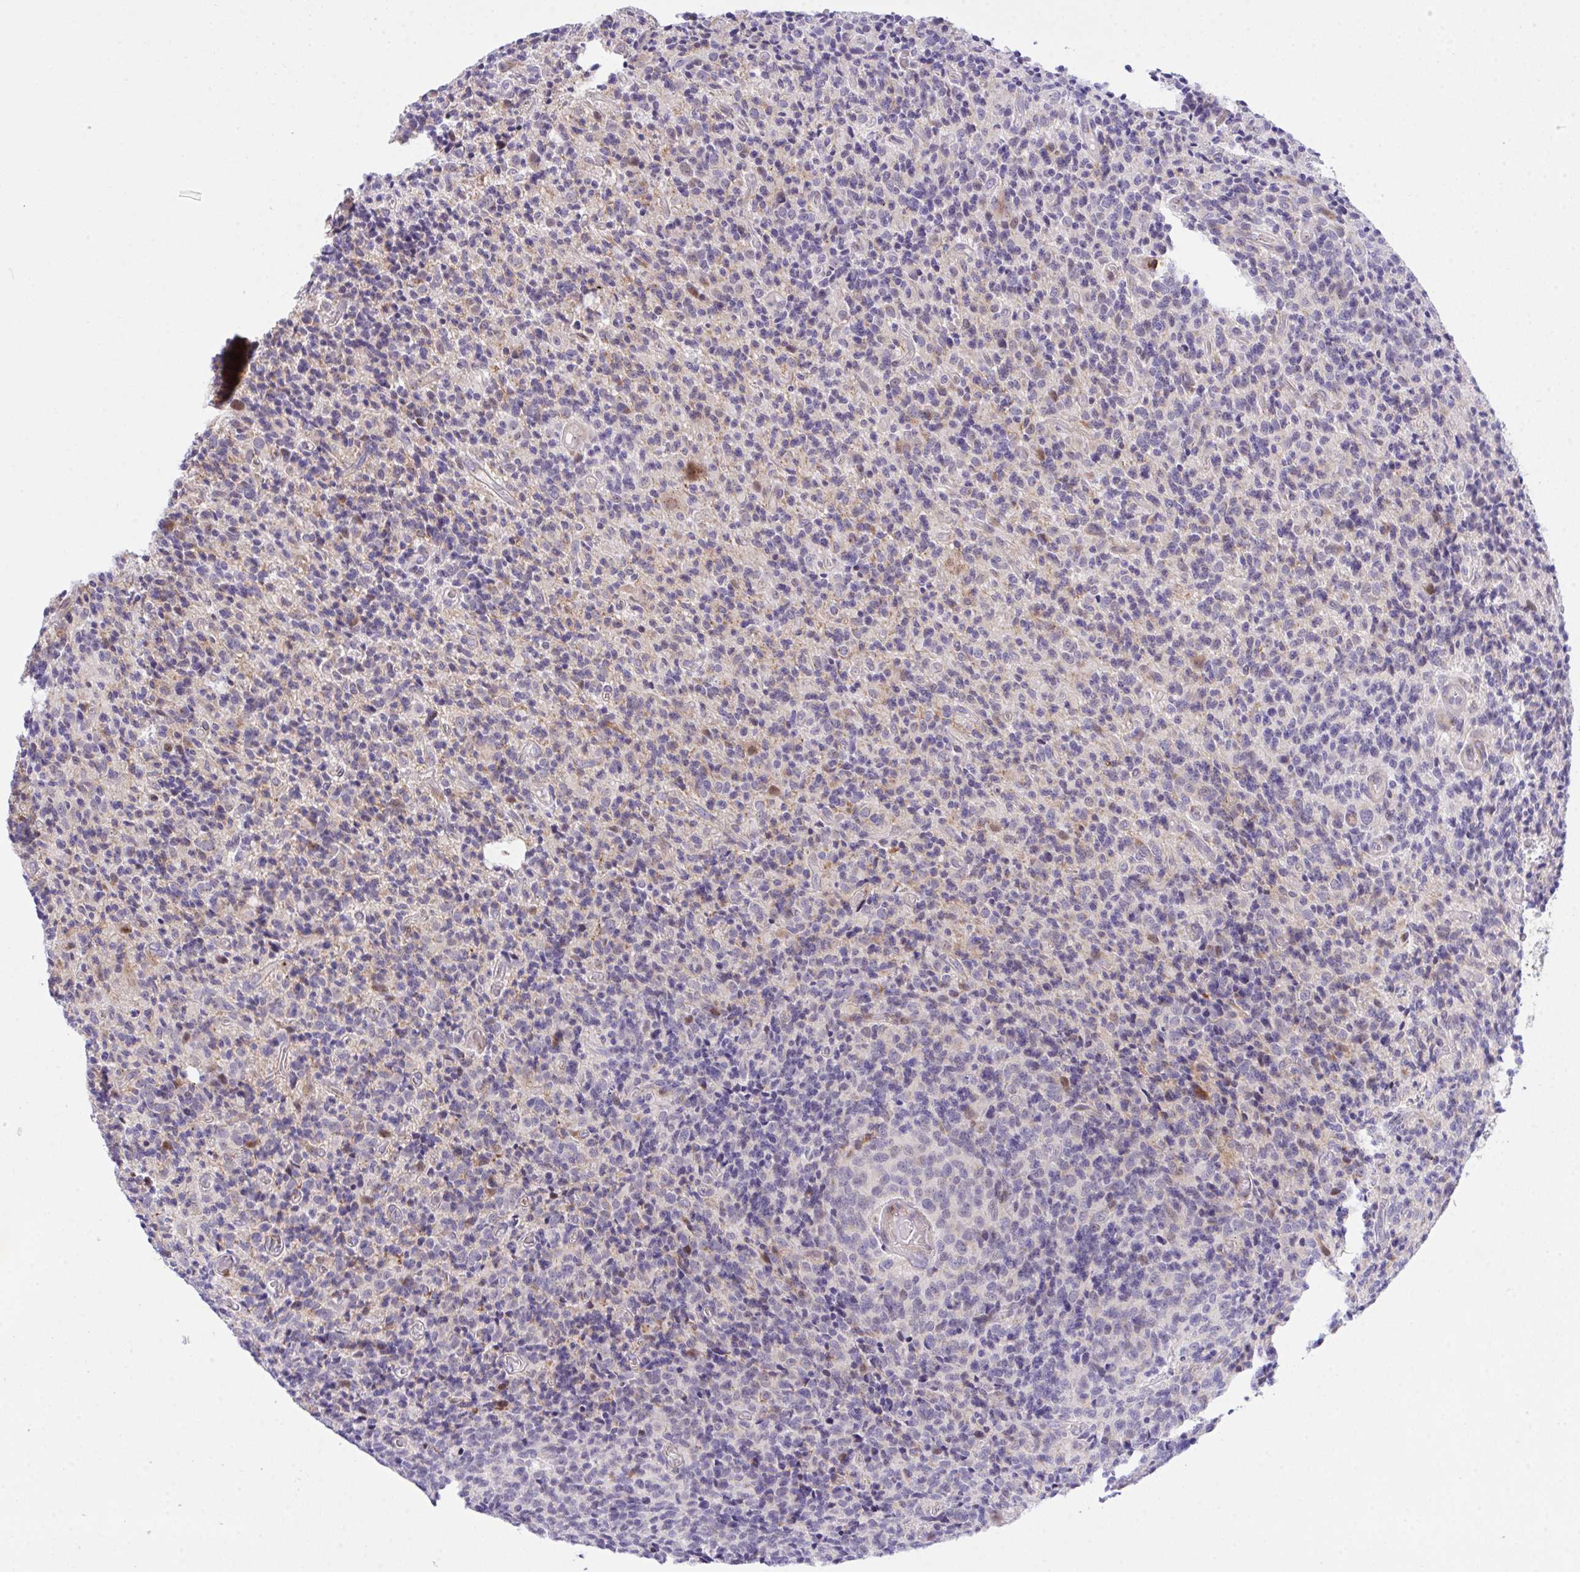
{"staining": {"intensity": "negative", "quantity": "none", "location": "none"}, "tissue": "glioma", "cell_type": "Tumor cells", "image_type": "cancer", "snomed": [{"axis": "morphology", "description": "Glioma, malignant, High grade"}, {"axis": "topography", "description": "Brain"}], "caption": "There is no significant expression in tumor cells of high-grade glioma (malignant).", "gene": "ZNF554", "patient": {"sex": "male", "age": 76}}